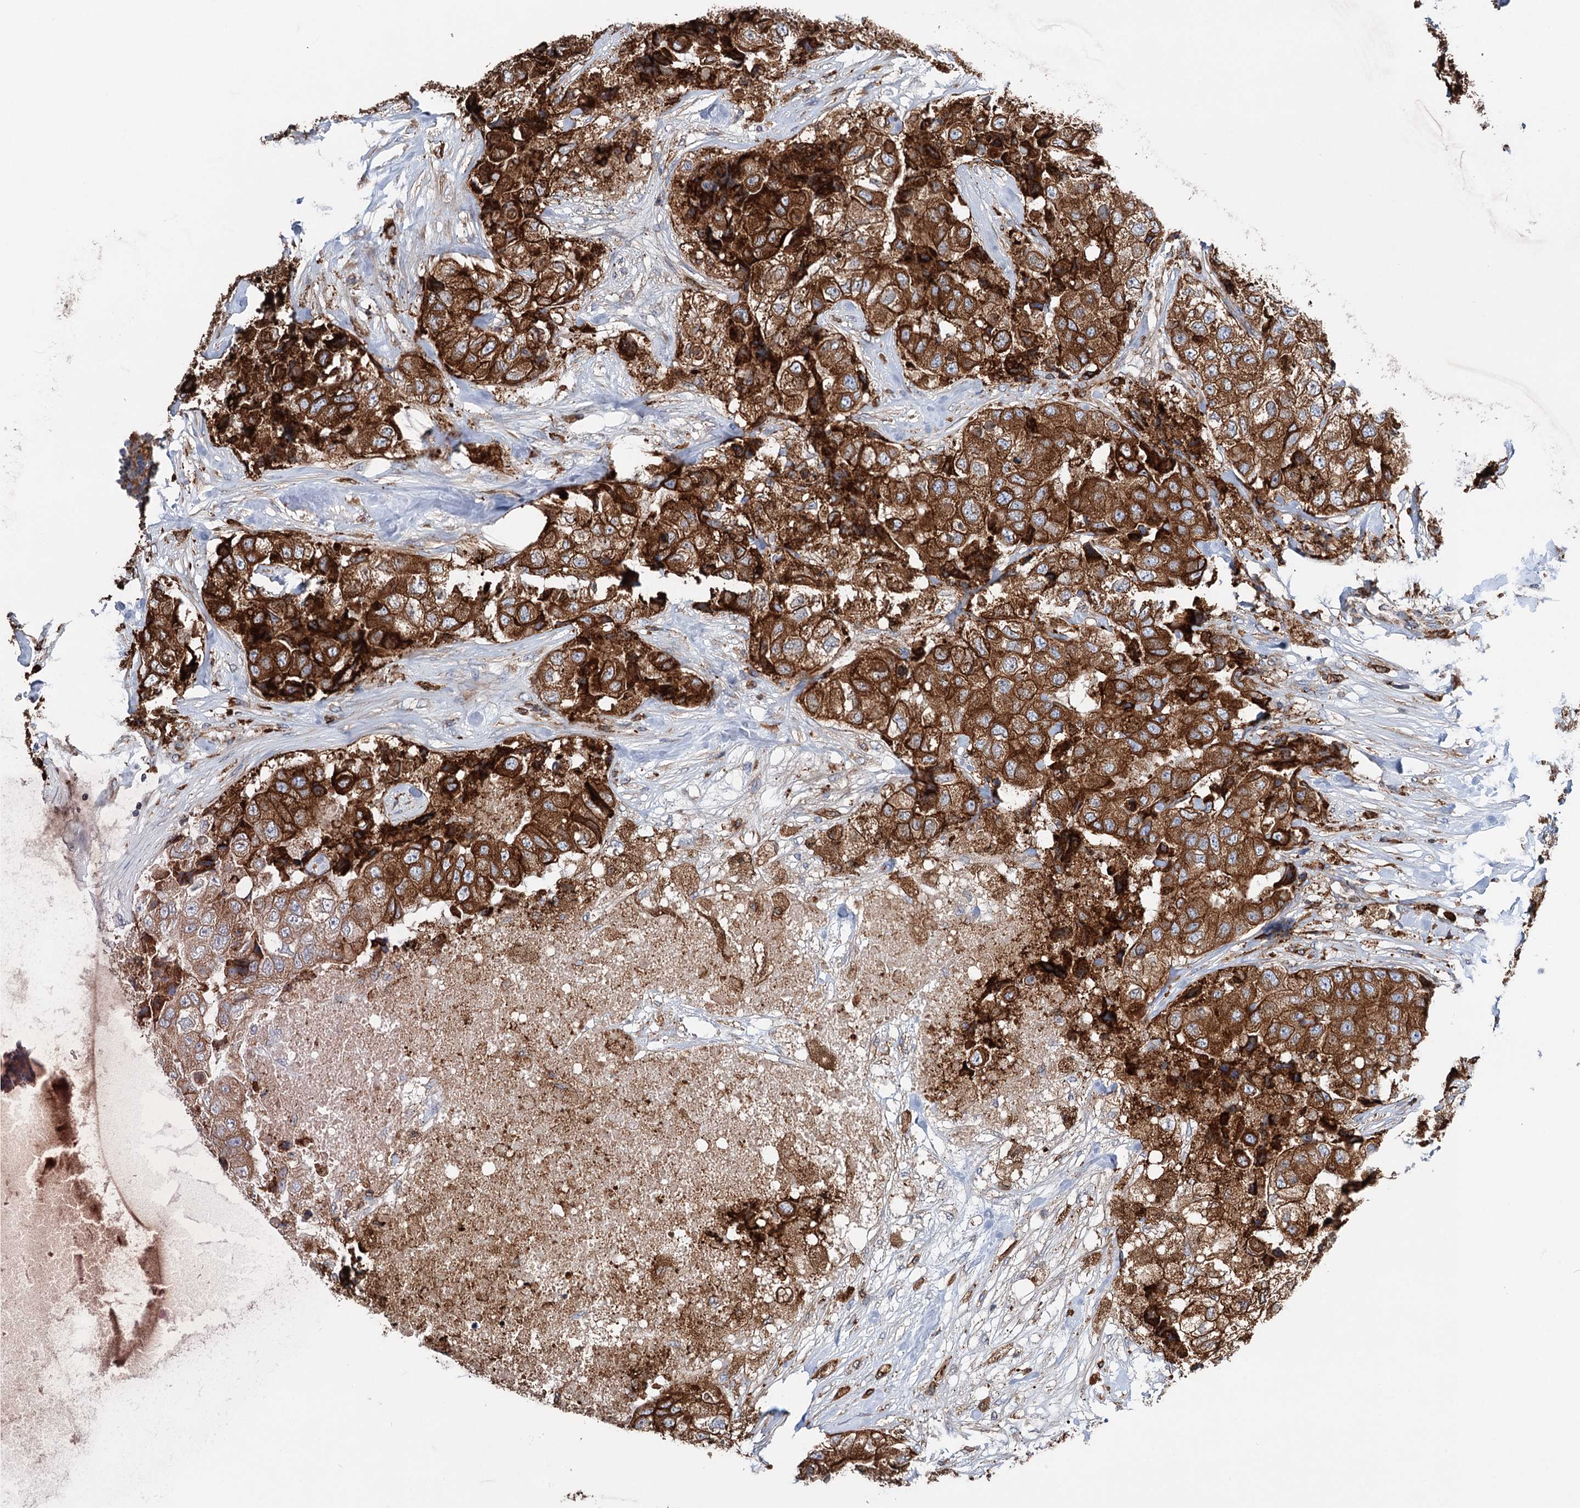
{"staining": {"intensity": "strong", "quantity": ">75%", "location": "cytoplasmic/membranous"}, "tissue": "breast cancer", "cell_type": "Tumor cells", "image_type": "cancer", "snomed": [{"axis": "morphology", "description": "Duct carcinoma"}, {"axis": "topography", "description": "Breast"}], "caption": "Immunohistochemical staining of invasive ductal carcinoma (breast) displays high levels of strong cytoplasmic/membranous expression in approximately >75% of tumor cells.", "gene": "ERP29", "patient": {"sex": "female", "age": 62}}